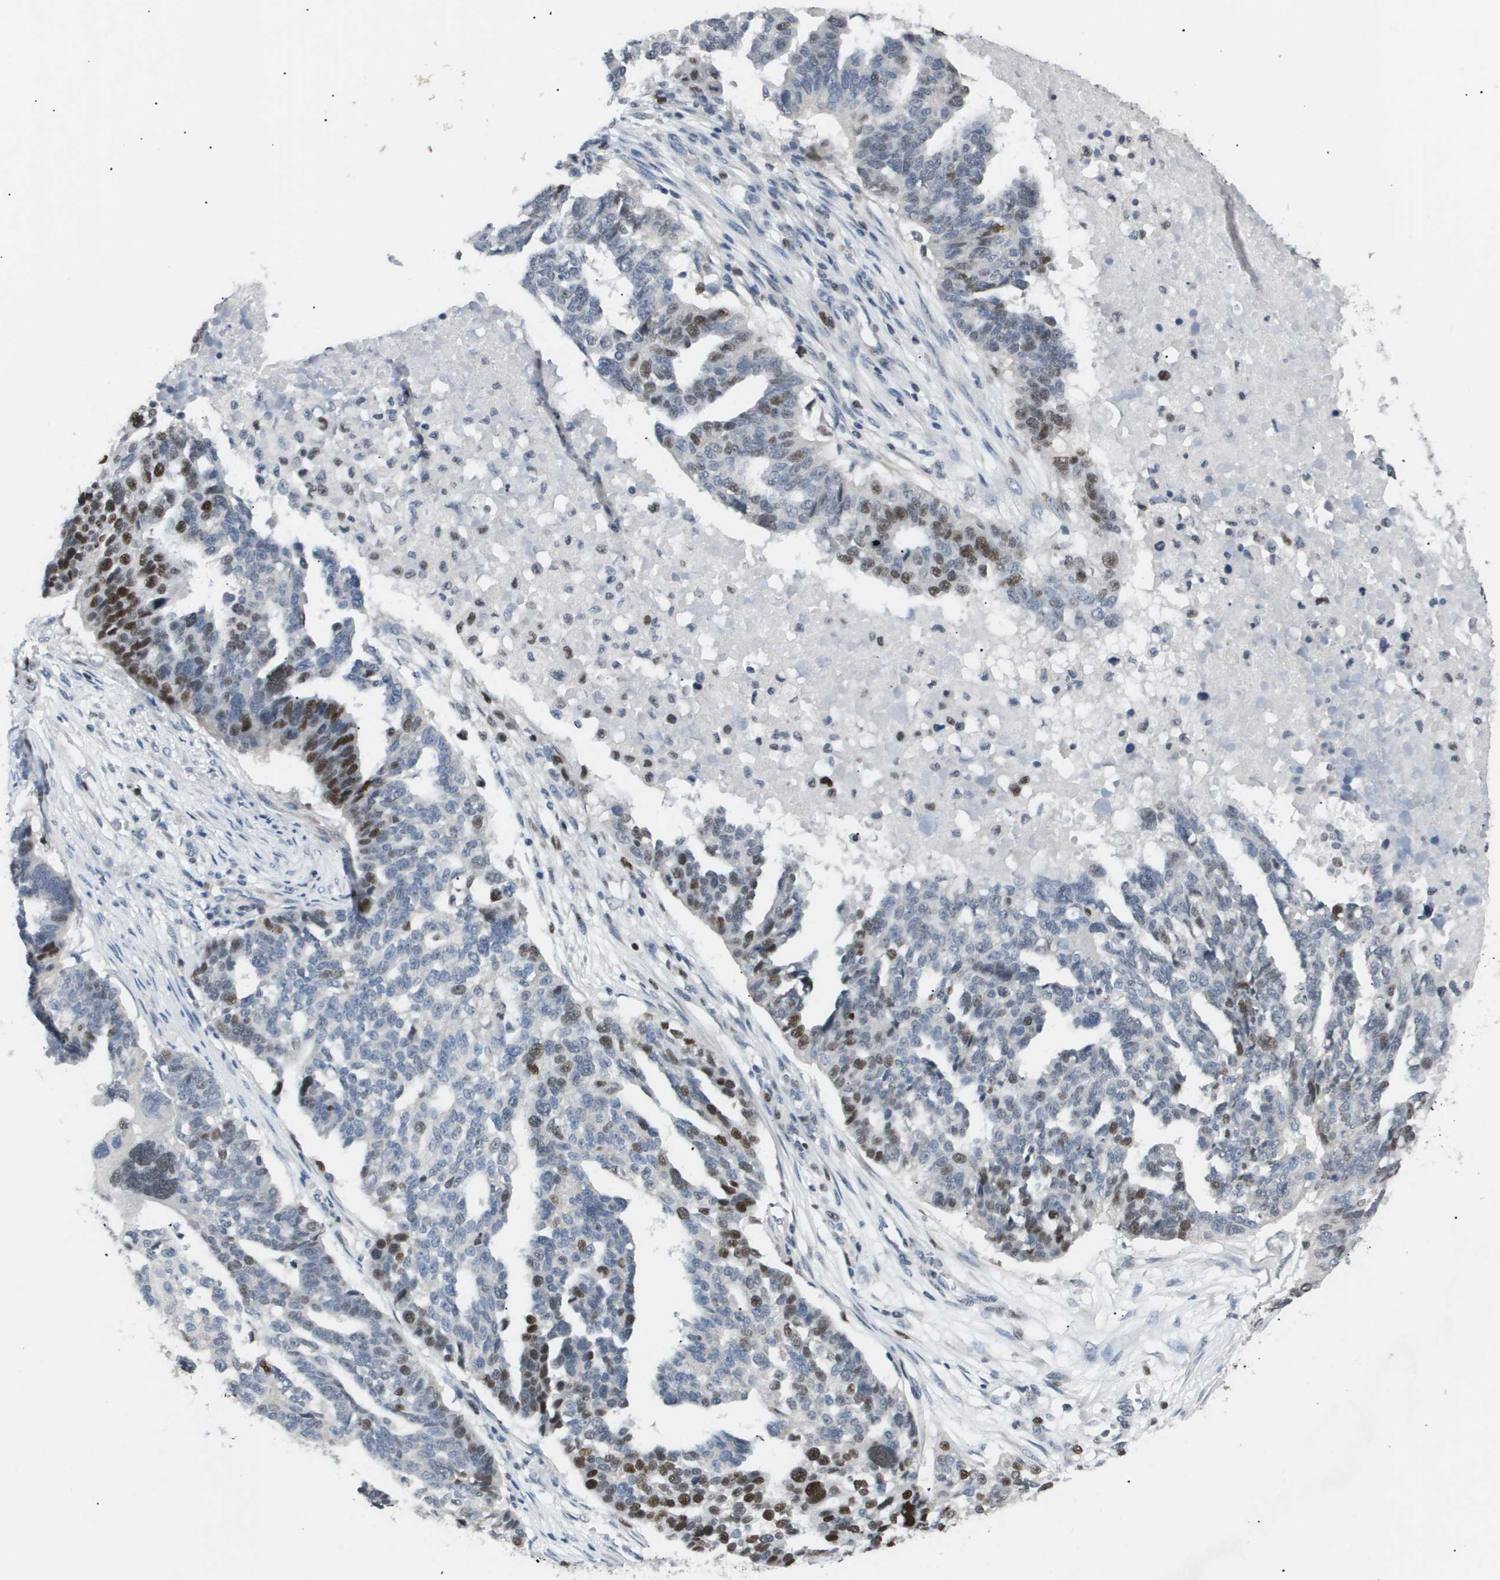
{"staining": {"intensity": "strong", "quantity": "25%-75%", "location": "nuclear"}, "tissue": "ovarian cancer", "cell_type": "Tumor cells", "image_type": "cancer", "snomed": [{"axis": "morphology", "description": "Cystadenocarcinoma, serous, NOS"}, {"axis": "topography", "description": "Ovary"}], "caption": "There is high levels of strong nuclear expression in tumor cells of ovarian cancer, as demonstrated by immunohistochemical staining (brown color).", "gene": "ANAPC2", "patient": {"sex": "female", "age": 59}}